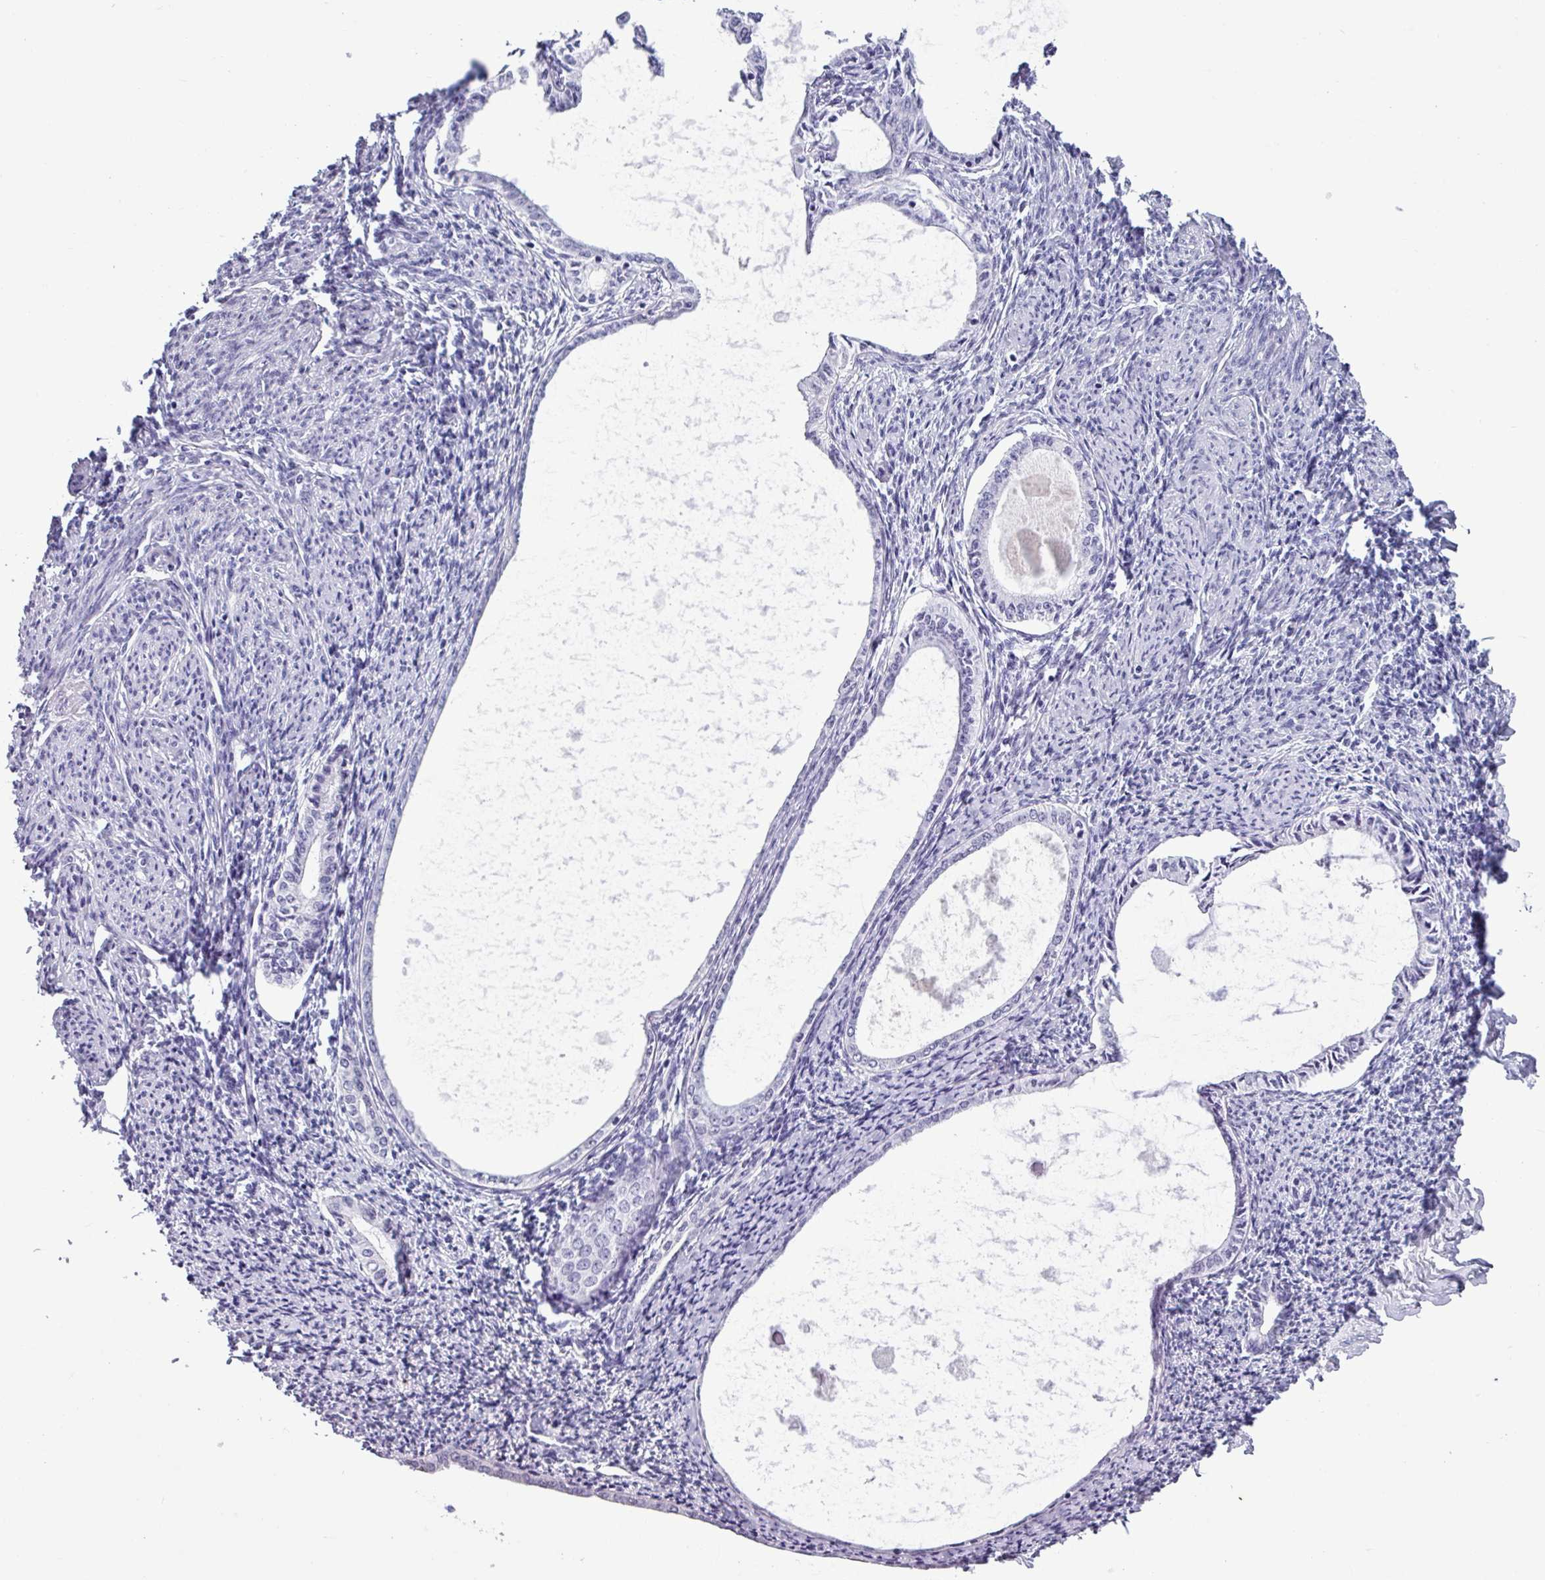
{"staining": {"intensity": "negative", "quantity": "none", "location": "none"}, "tissue": "endometrium", "cell_type": "Cells in endometrial stroma", "image_type": "normal", "snomed": [{"axis": "morphology", "description": "Normal tissue, NOS"}, {"axis": "topography", "description": "Endometrium"}], "caption": "A photomicrograph of endometrium stained for a protein demonstrates no brown staining in cells in endometrial stroma.", "gene": "SRGAP1", "patient": {"sex": "female", "age": 63}}